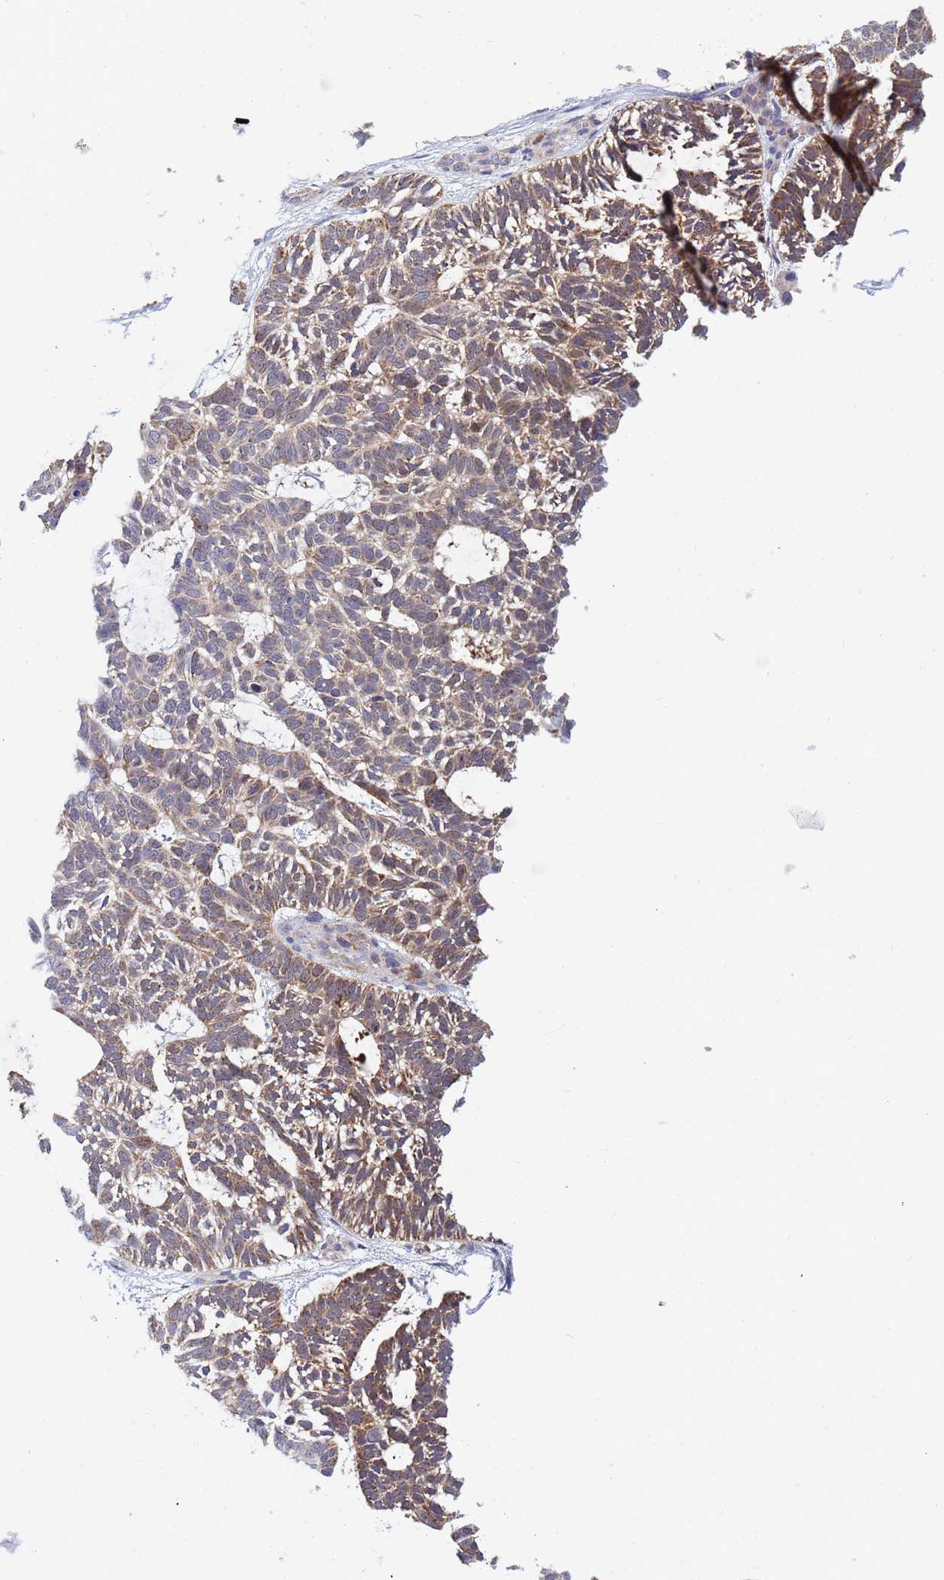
{"staining": {"intensity": "moderate", "quantity": ">75%", "location": "cytoplasmic/membranous"}, "tissue": "skin cancer", "cell_type": "Tumor cells", "image_type": "cancer", "snomed": [{"axis": "morphology", "description": "Basal cell carcinoma"}, {"axis": "topography", "description": "Skin"}], "caption": "Immunohistochemical staining of human skin cancer exhibits moderate cytoplasmic/membranous protein positivity in about >75% of tumor cells.", "gene": "SDR39U1", "patient": {"sex": "male", "age": 88}}